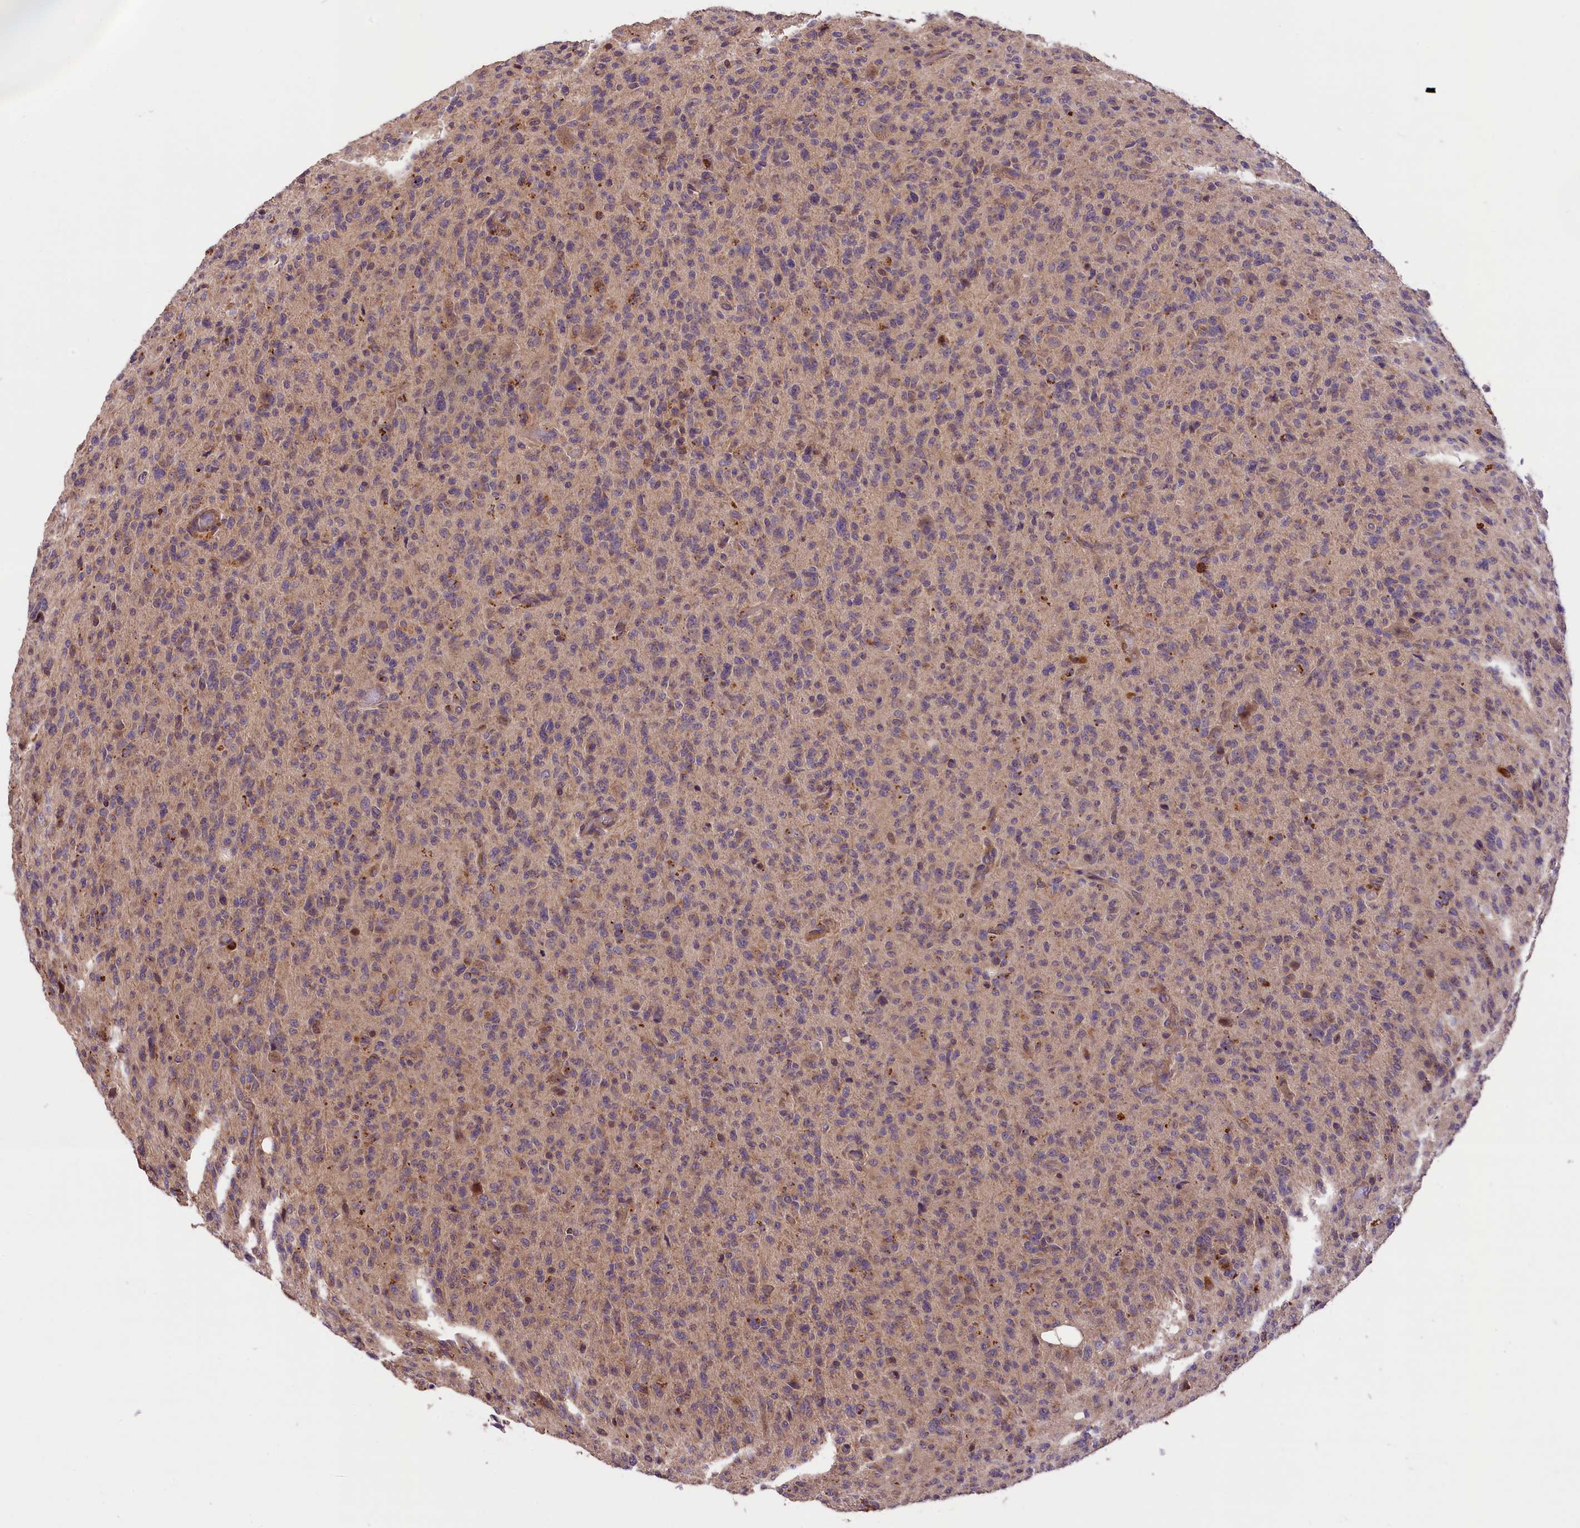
{"staining": {"intensity": "weak", "quantity": "25%-75%", "location": "cytoplasmic/membranous"}, "tissue": "glioma", "cell_type": "Tumor cells", "image_type": "cancer", "snomed": [{"axis": "morphology", "description": "Glioma, malignant, High grade"}, {"axis": "topography", "description": "Brain"}], "caption": "A photomicrograph of human high-grade glioma (malignant) stained for a protein reveals weak cytoplasmic/membranous brown staining in tumor cells.", "gene": "SETD6", "patient": {"sex": "female", "age": 57}}